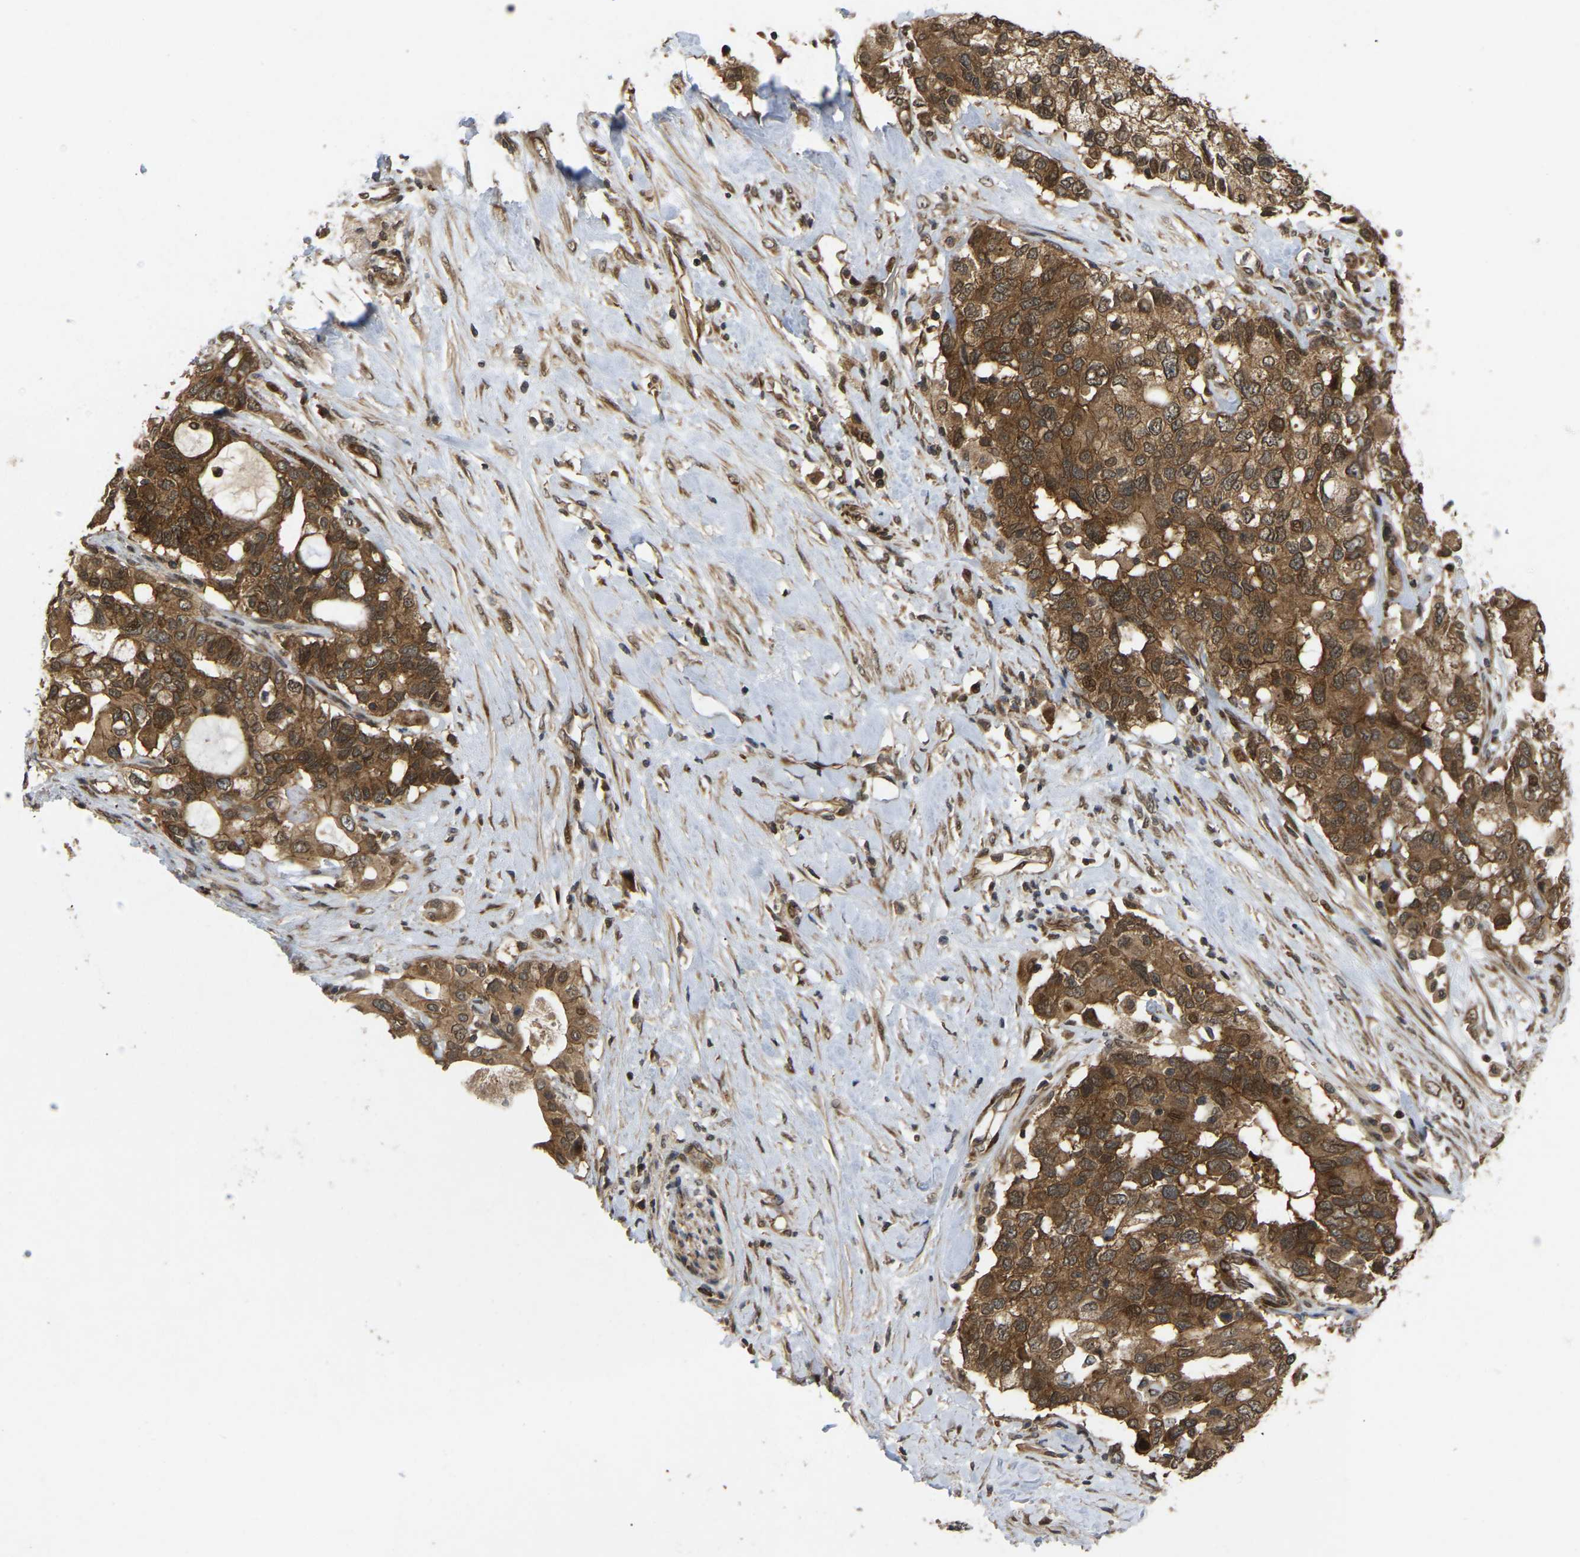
{"staining": {"intensity": "moderate", "quantity": ">75%", "location": "cytoplasmic/membranous,nuclear"}, "tissue": "pancreatic cancer", "cell_type": "Tumor cells", "image_type": "cancer", "snomed": [{"axis": "morphology", "description": "Adenocarcinoma, NOS"}, {"axis": "topography", "description": "Pancreas"}], "caption": "About >75% of tumor cells in human adenocarcinoma (pancreatic) demonstrate moderate cytoplasmic/membranous and nuclear protein staining as visualized by brown immunohistochemical staining.", "gene": "KIAA1549", "patient": {"sex": "female", "age": 56}}